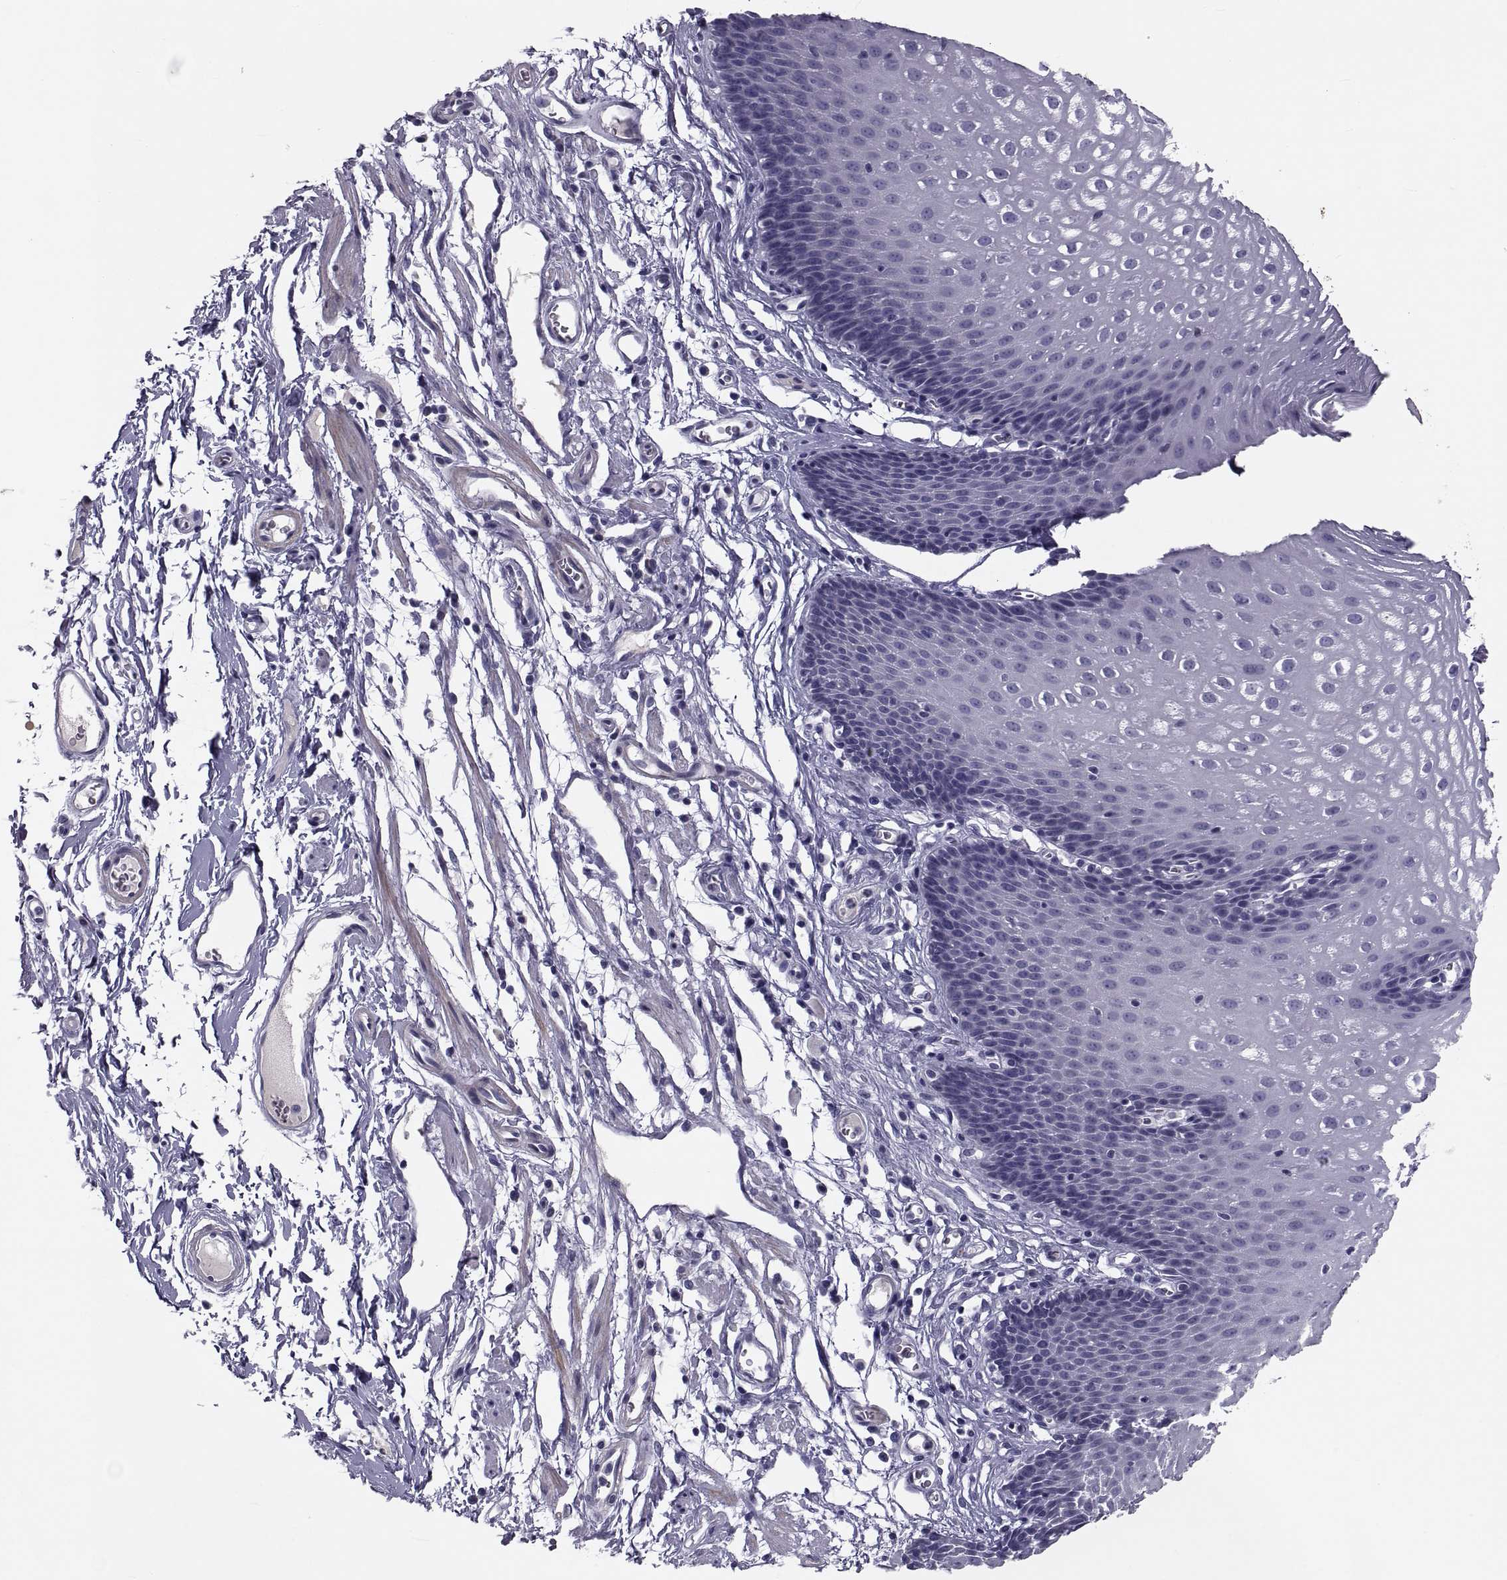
{"staining": {"intensity": "negative", "quantity": "none", "location": "none"}, "tissue": "esophagus", "cell_type": "Squamous epithelial cells", "image_type": "normal", "snomed": [{"axis": "morphology", "description": "Normal tissue, NOS"}, {"axis": "topography", "description": "Esophagus"}], "caption": "IHC micrograph of normal esophagus: esophagus stained with DAB (3,3'-diaminobenzidine) exhibits no significant protein staining in squamous epithelial cells. Nuclei are stained in blue.", "gene": "PDZRN4", "patient": {"sex": "male", "age": 72}}